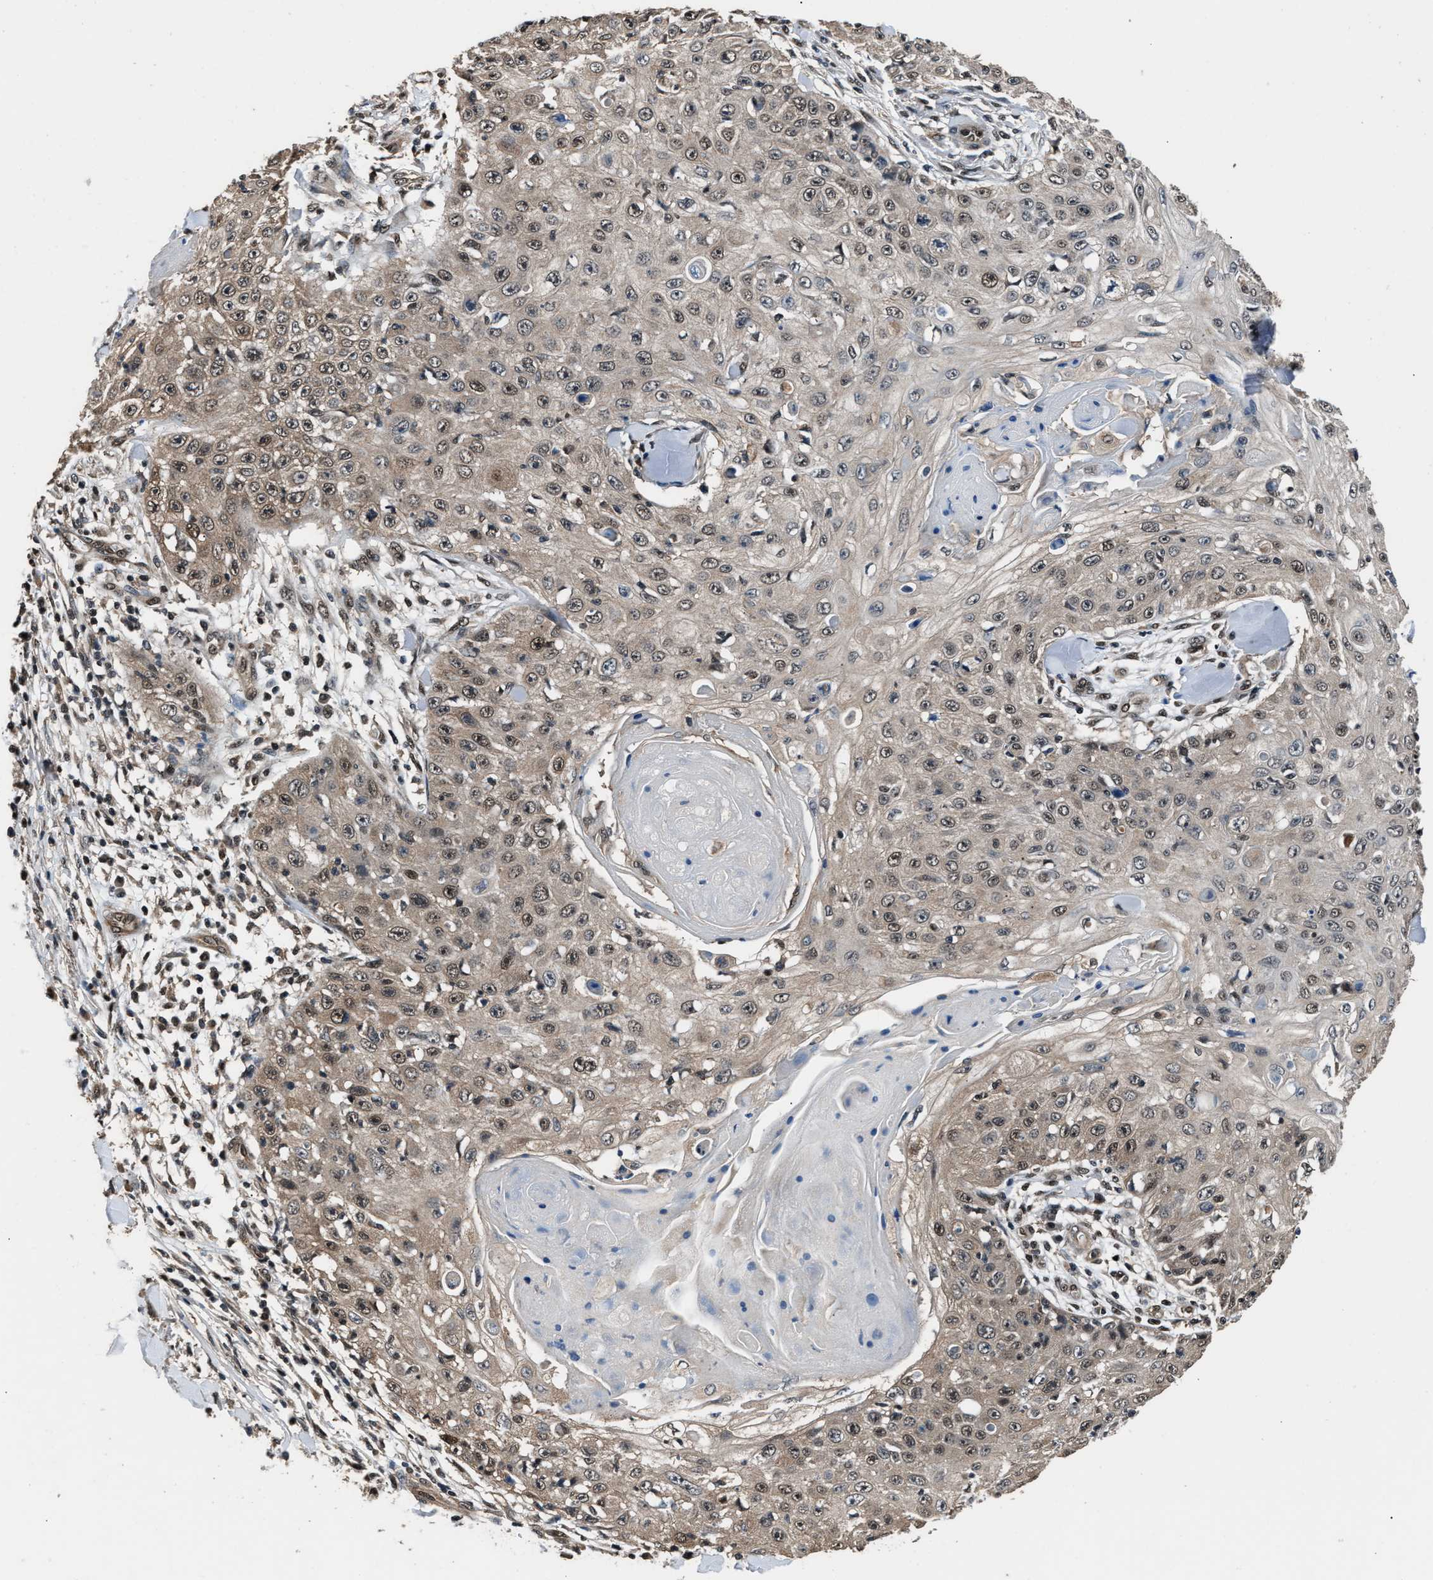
{"staining": {"intensity": "weak", "quantity": ">75%", "location": "cytoplasmic/membranous,nuclear"}, "tissue": "skin cancer", "cell_type": "Tumor cells", "image_type": "cancer", "snomed": [{"axis": "morphology", "description": "Squamous cell carcinoma, NOS"}, {"axis": "topography", "description": "Skin"}], "caption": "Squamous cell carcinoma (skin) stained for a protein shows weak cytoplasmic/membranous and nuclear positivity in tumor cells.", "gene": "DFFA", "patient": {"sex": "male", "age": 86}}